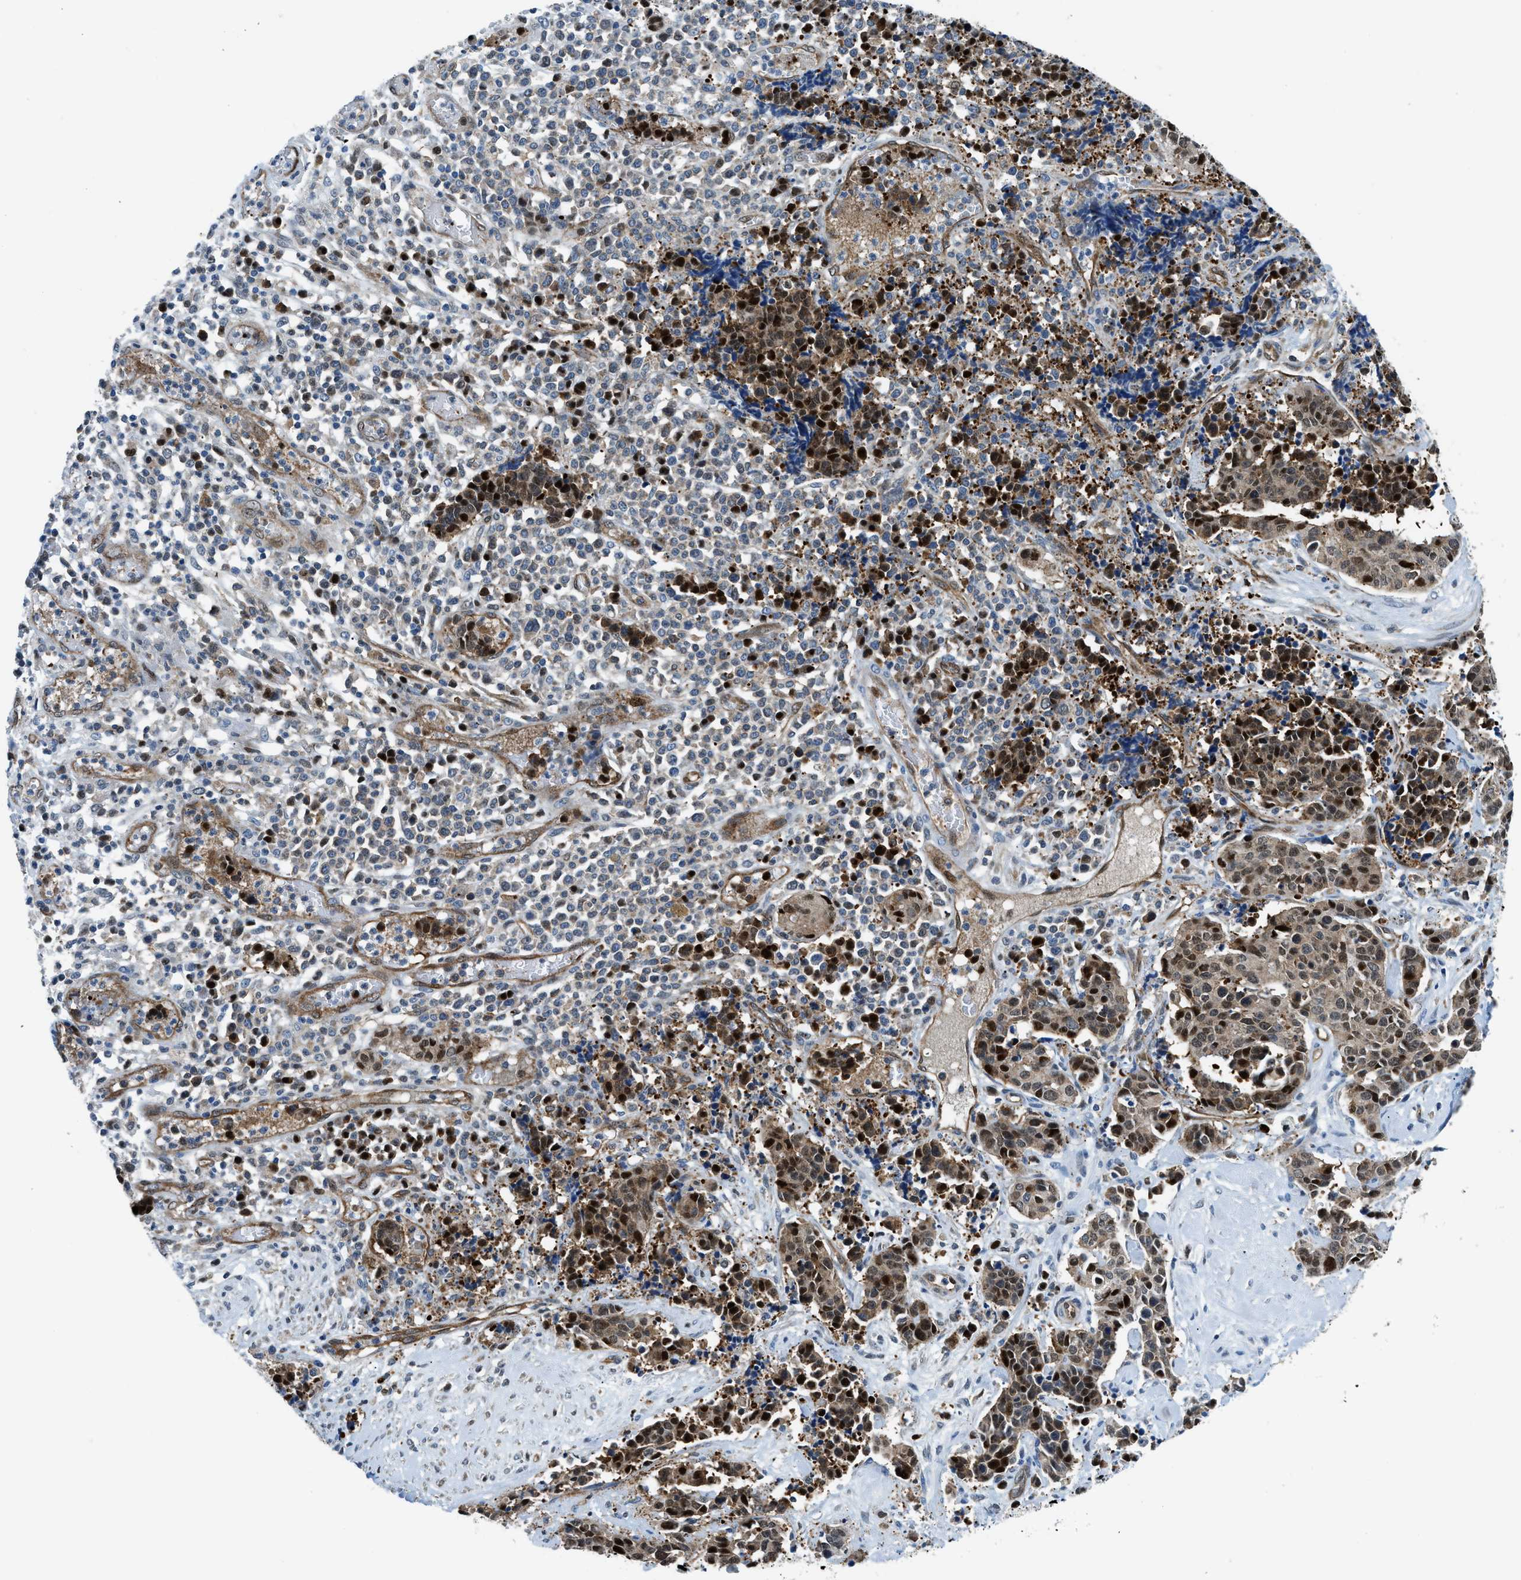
{"staining": {"intensity": "strong", "quantity": ">75%", "location": "cytoplasmic/membranous,nuclear"}, "tissue": "cervical cancer", "cell_type": "Tumor cells", "image_type": "cancer", "snomed": [{"axis": "morphology", "description": "Squamous cell carcinoma, NOS"}, {"axis": "topography", "description": "Cervix"}], "caption": "Immunohistochemistry (DAB (3,3'-diaminobenzidine)) staining of human cervical squamous cell carcinoma demonstrates strong cytoplasmic/membranous and nuclear protein positivity in approximately >75% of tumor cells.", "gene": "YWHAE", "patient": {"sex": "female", "age": 35}}